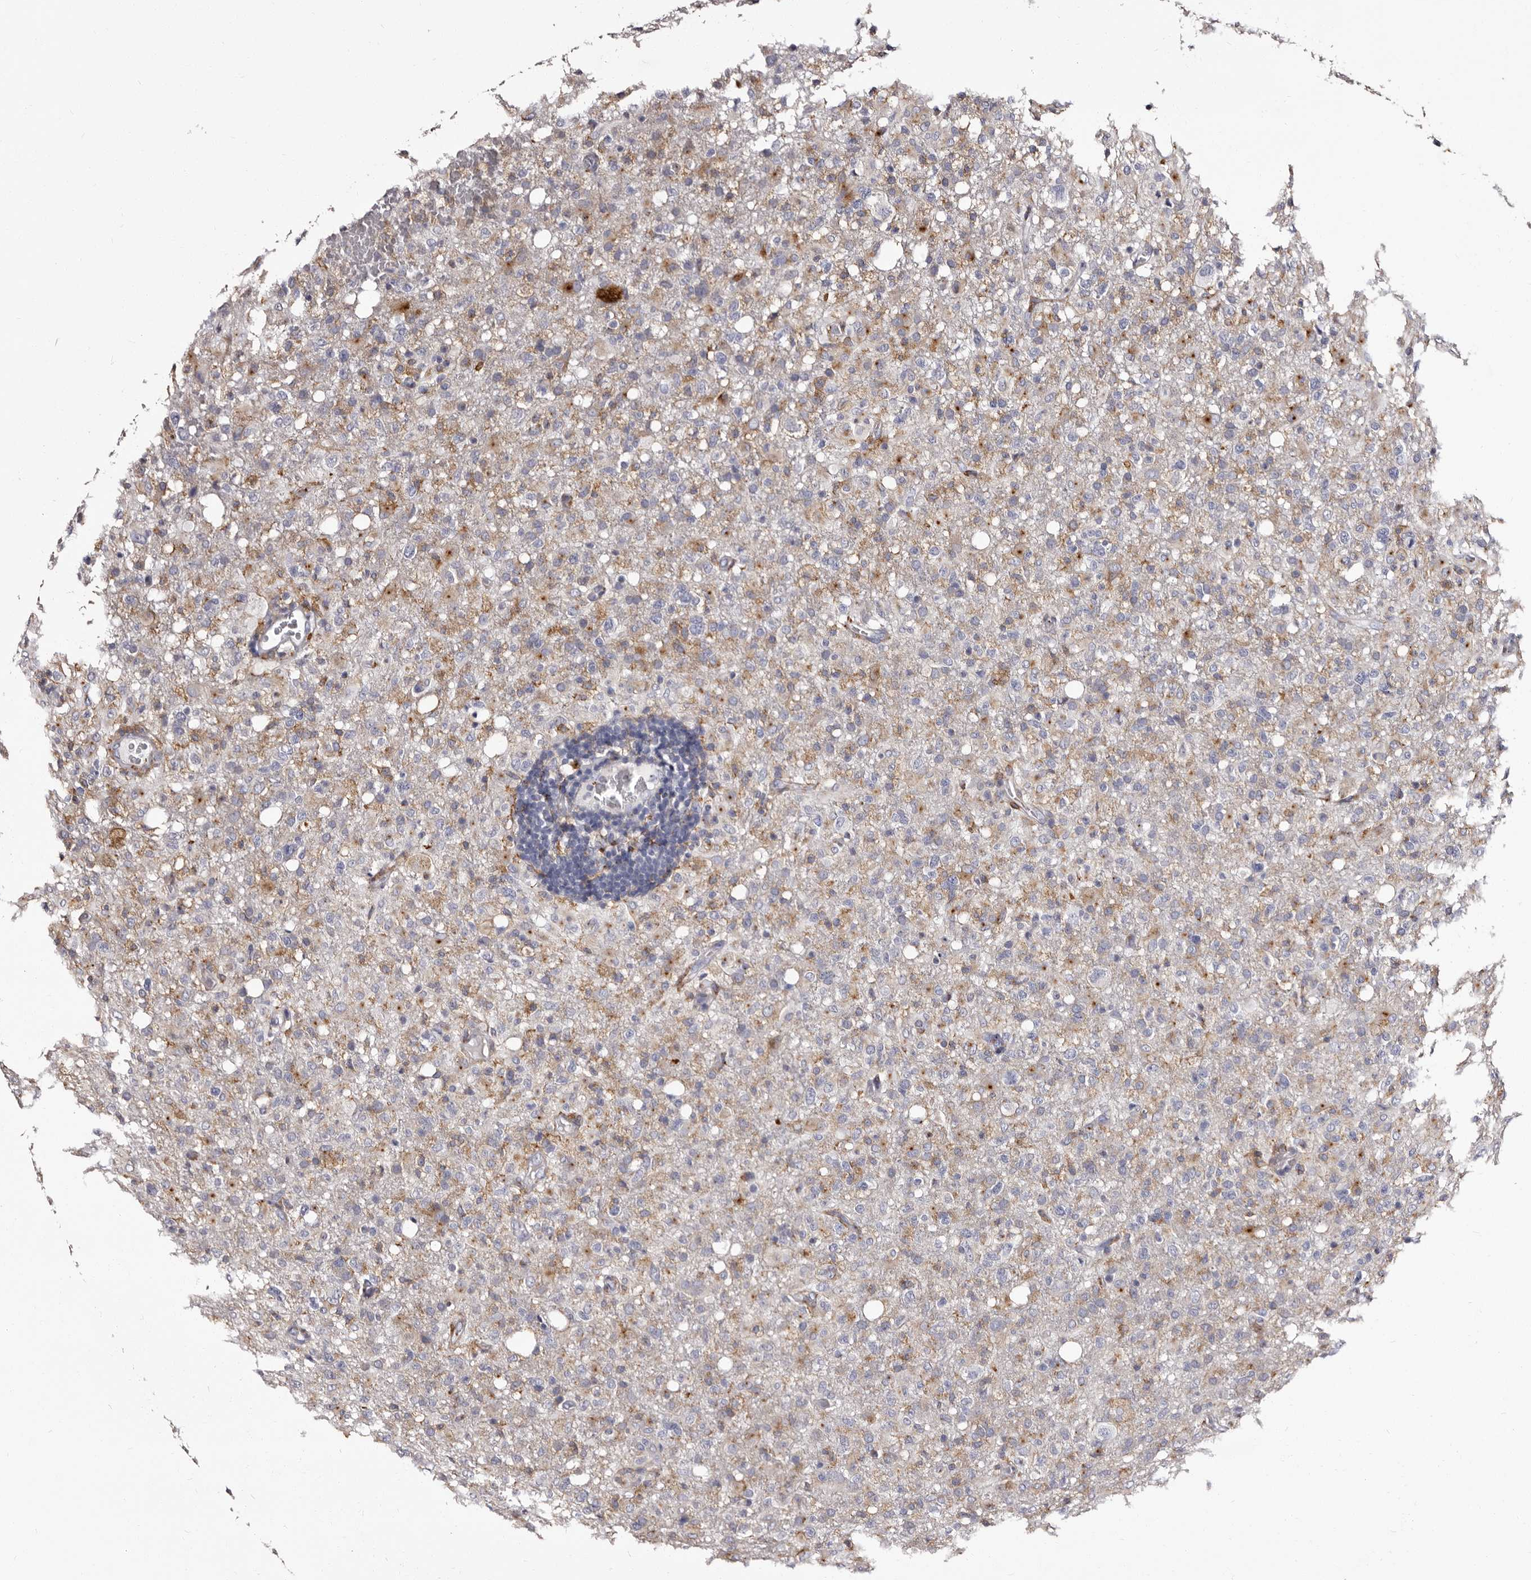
{"staining": {"intensity": "weak", "quantity": "<25%", "location": "cytoplasmic/membranous"}, "tissue": "glioma", "cell_type": "Tumor cells", "image_type": "cancer", "snomed": [{"axis": "morphology", "description": "Glioma, malignant, High grade"}, {"axis": "topography", "description": "Brain"}], "caption": "There is no significant staining in tumor cells of malignant high-grade glioma. (Stains: DAB (3,3'-diaminobenzidine) IHC with hematoxylin counter stain, Microscopy: brightfield microscopy at high magnification).", "gene": "AUNIP", "patient": {"sex": "female", "age": 57}}